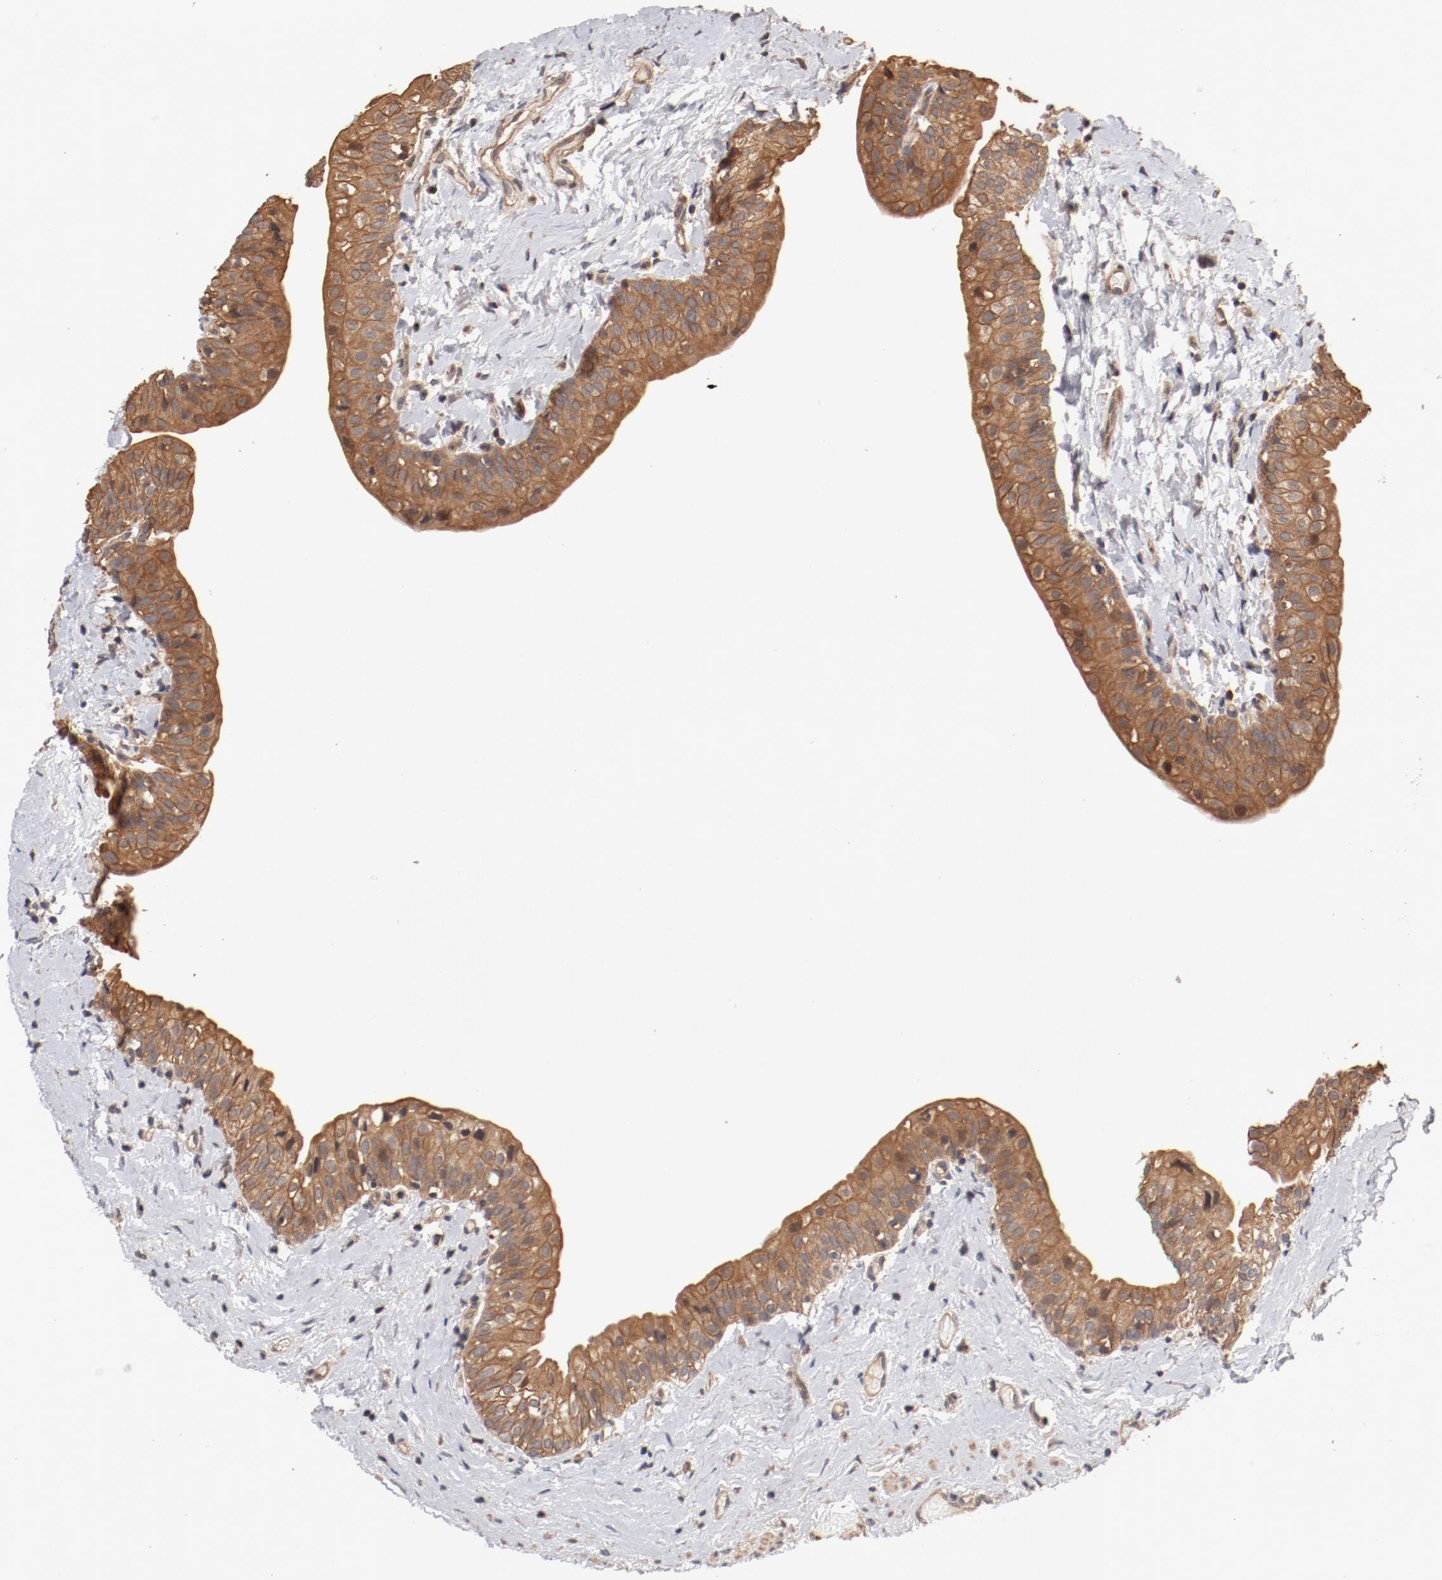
{"staining": {"intensity": "moderate", "quantity": ">75%", "location": "cytoplasmic/membranous"}, "tissue": "urinary bladder", "cell_type": "Urothelial cells", "image_type": "normal", "snomed": [{"axis": "morphology", "description": "Normal tissue, NOS"}, {"axis": "topography", "description": "Urinary bladder"}], "caption": "Human urinary bladder stained for a protein (brown) demonstrates moderate cytoplasmic/membranous positive positivity in approximately >75% of urothelial cells.", "gene": "GUF1", "patient": {"sex": "male", "age": 59}}